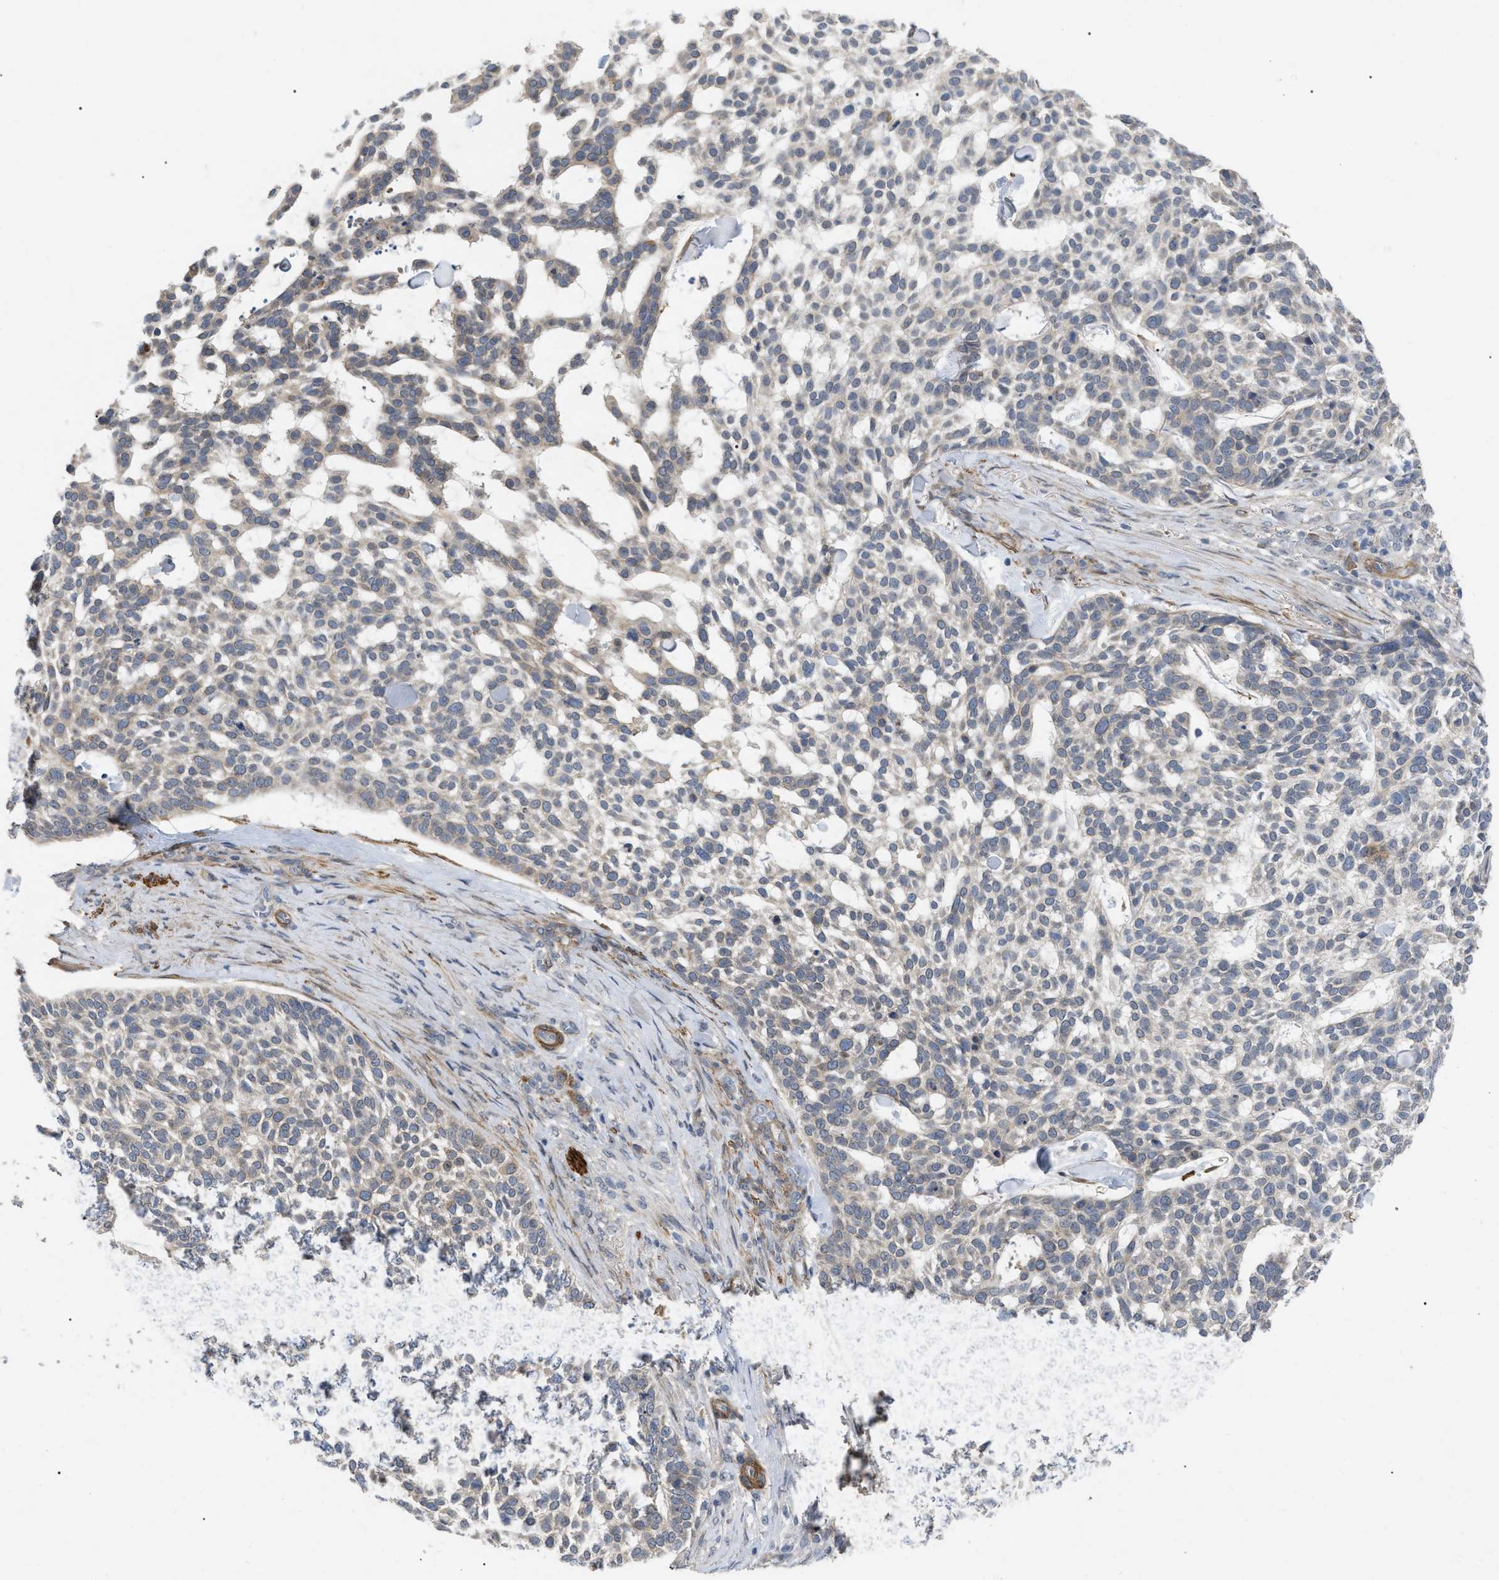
{"staining": {"intensity": "weak", "quantity": "<25%", "location": "cytoplasmic/membranous"}, "tissue": "skin cancer", "cell_type": "Tumor cells", "image_type": "cancer", "snomed": [{"axis": "morphology", "description": "Basal cell carcinoma"}, {"axis": "topography", "description": "Skin"}], "caption": "There is no significant staining in tumor cells of skin cancer (basal cell carcinoma). Brightfield microscopy of immunohistochemistry stained with DAB (3,3'-diaminobenzidine) (brown) and hematoxylin (blue), captured at high magnification.", "gene": "ST6GALNAC6", "patient": {"sex": "female", "age": 64}}